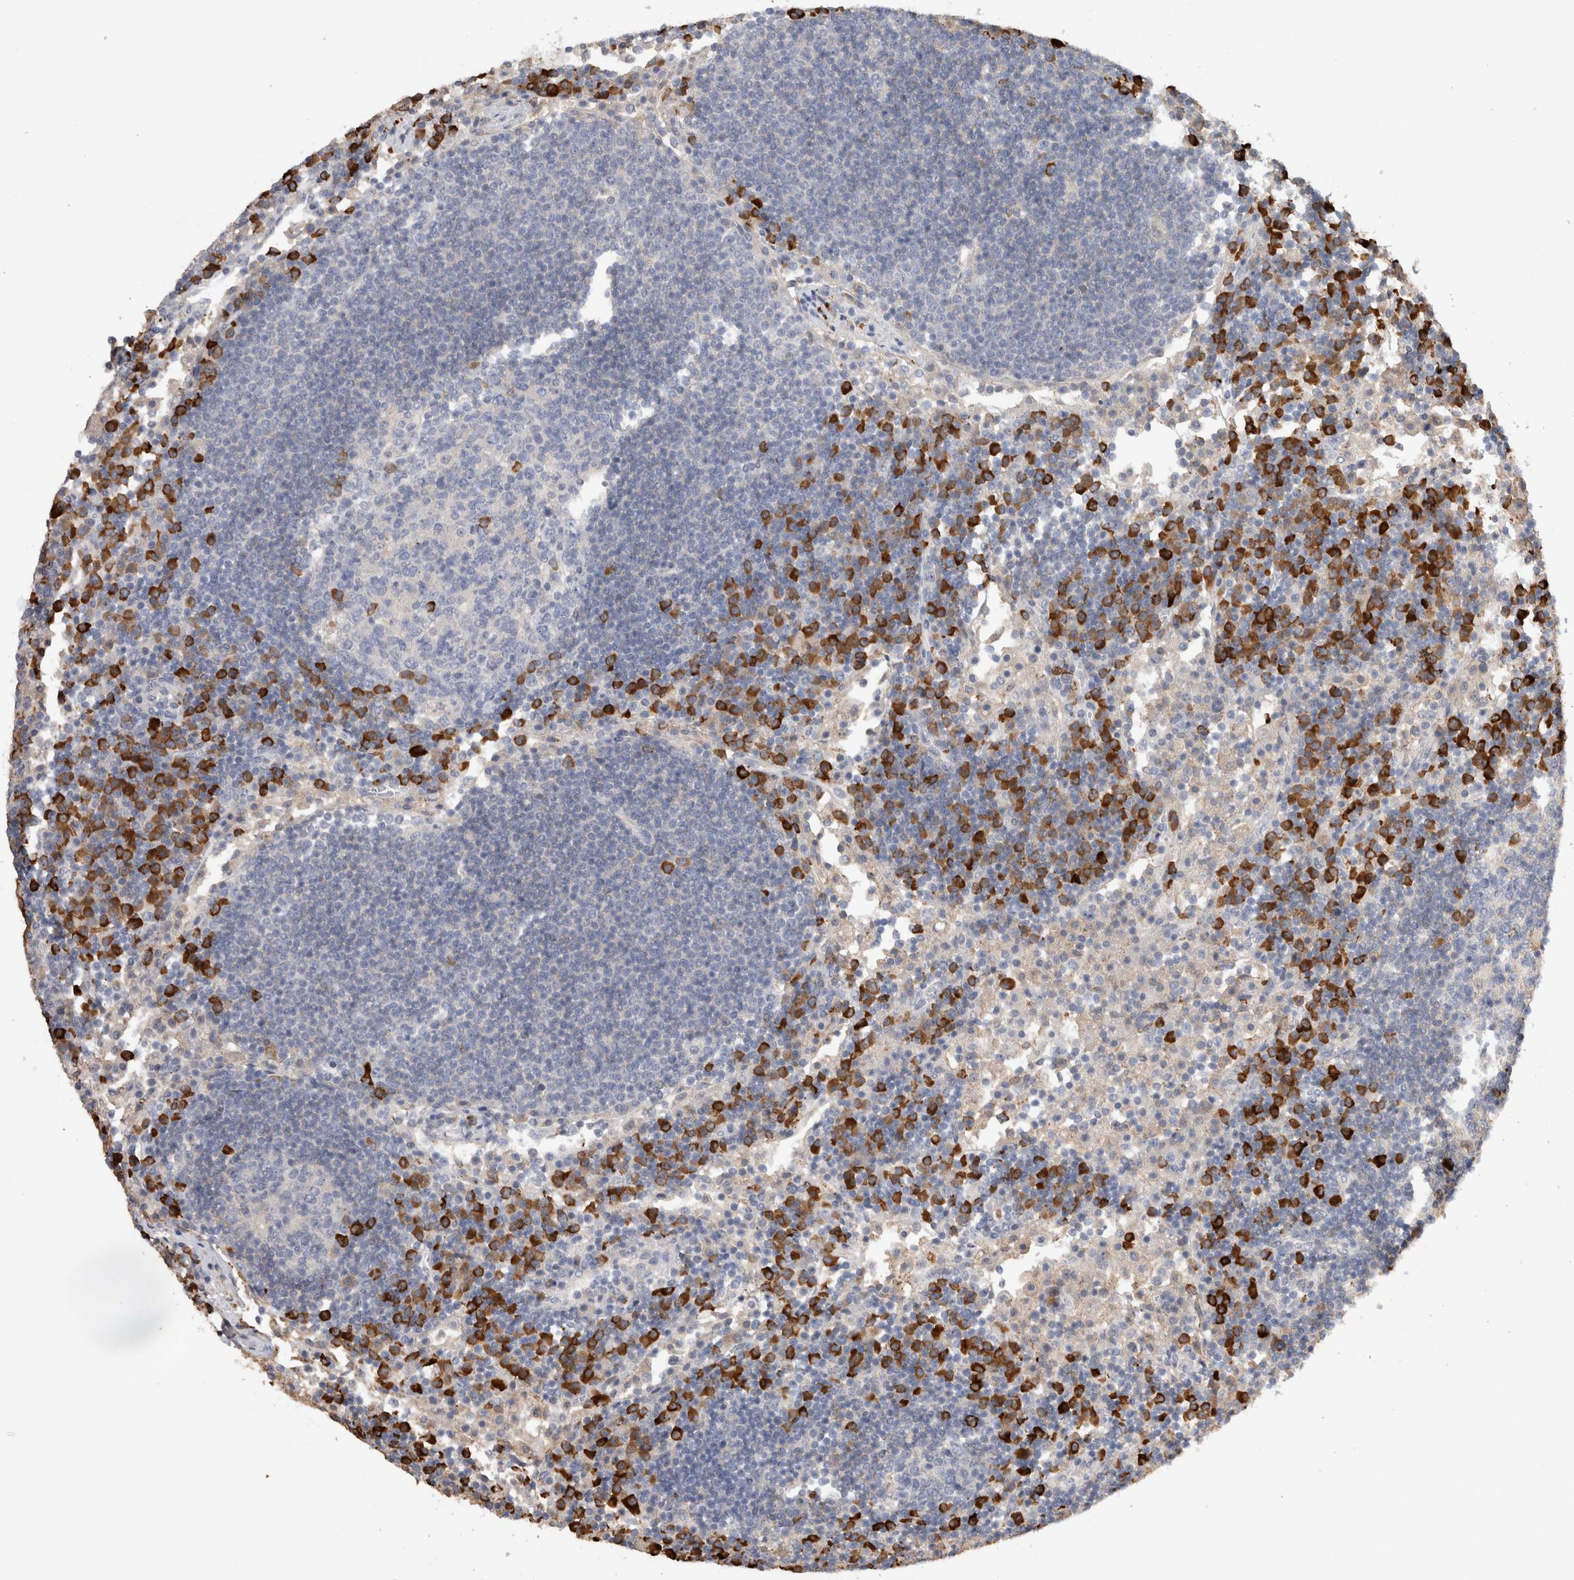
{"staining": {"intensity": "negative", "quantity": "none", "location": "none"}, "tissue": "lymph node", "cell_type": "Germinal center cells", "image_type": "normal", "snomed": [{"axis": "morphology", "description": "Normal tissue, NOS"}, {"axis": "topography", "description": "Lymph node"}], "caption": "Immunohistochemical staining of unremarkable lymph node demonstrates no significant positivity in germinal center cells.", "gene": "PPP3CC", "patient": {"sex": "female", "age": 53}}